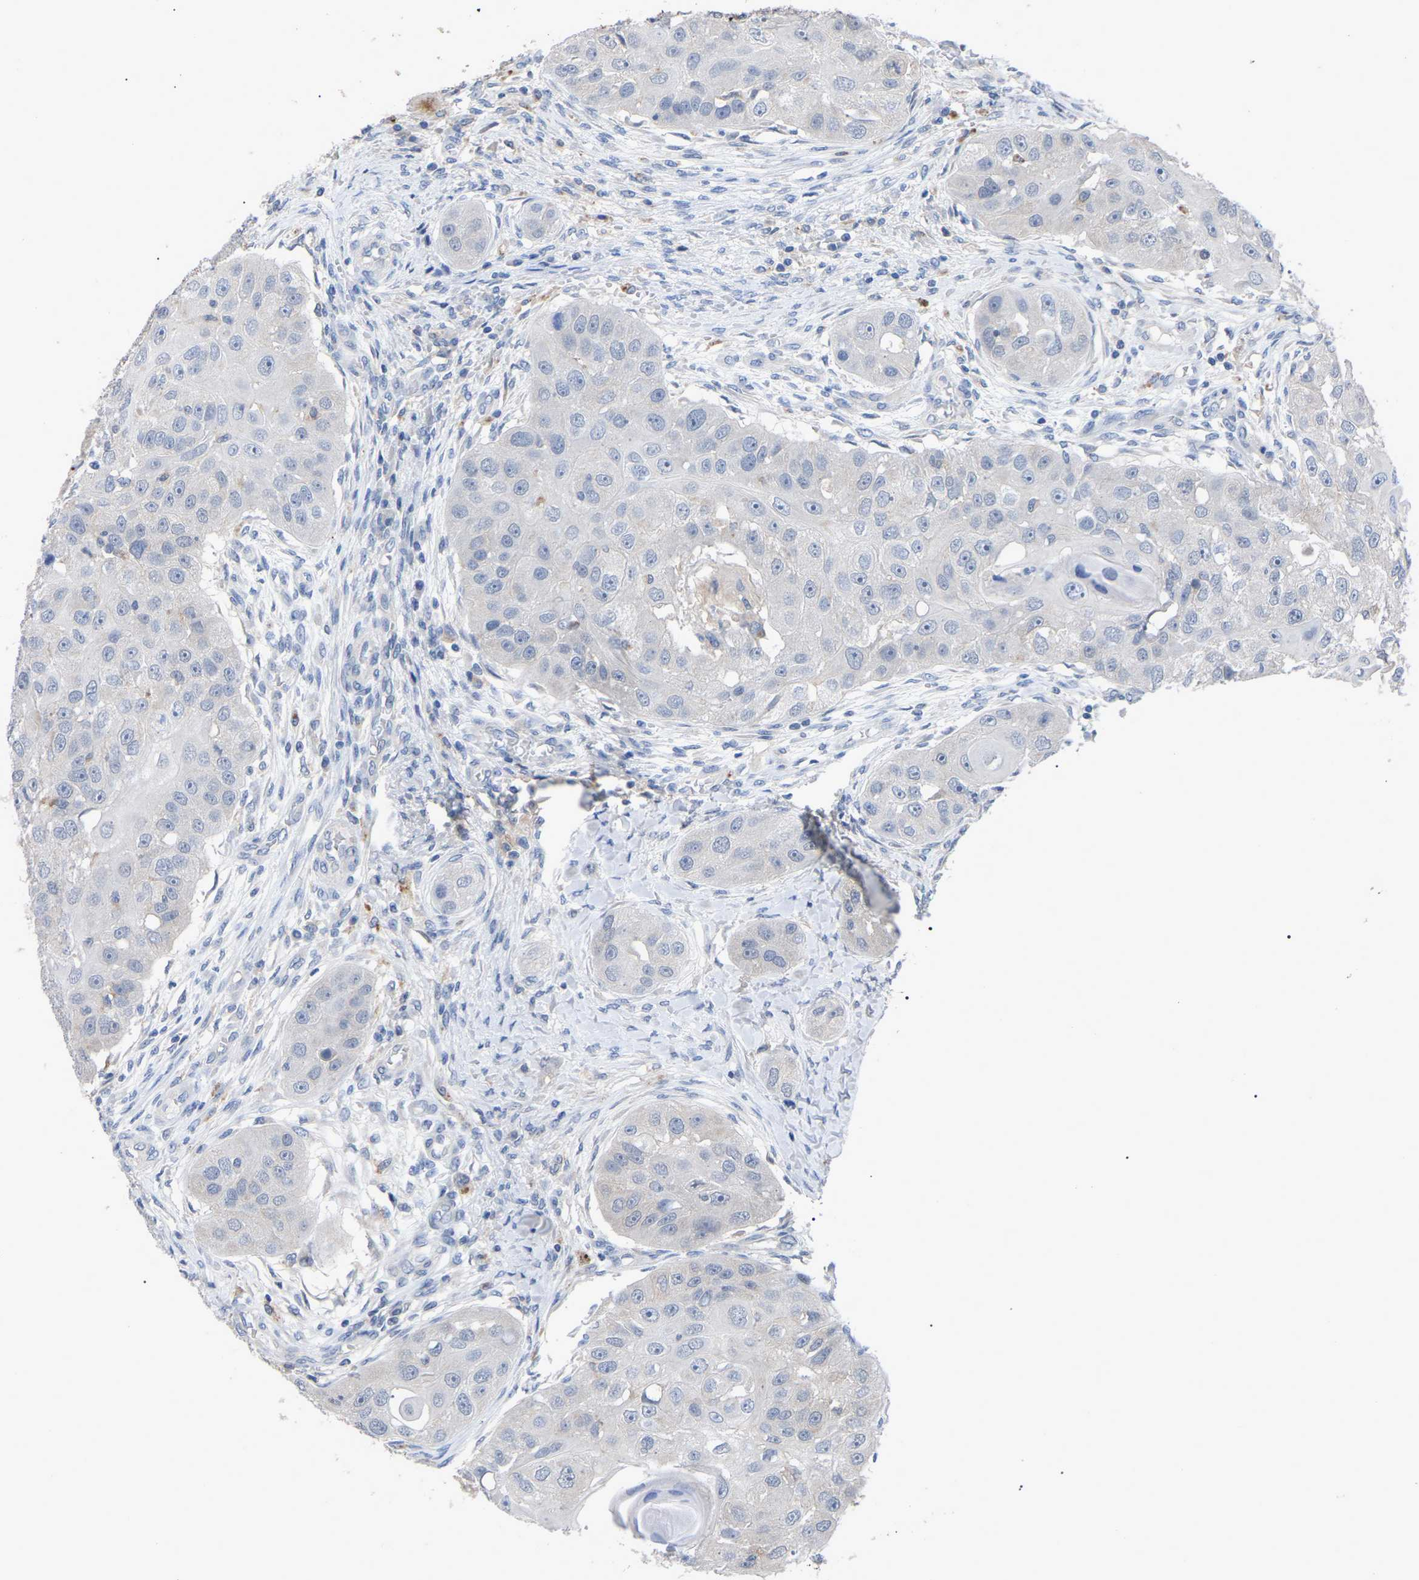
{"staining": {"intensity": "negative", "quantity": "none", "location": "none"}, "tissue": "head and neck cancer", "cell_type": "Tumor cells", "image_type": "cancer", "snomed": [{"axis": "morphology", "description": "Normal tissue, NOS"}, {"axis": "morphology", "description": "Squamous cell carcinoma, NOS"}, {"axis": "topography", "description": "Skeletal muscle"}, {"axis": "topography", "description": "Head-Neck"}], "caption": "Head and neck cancer (squamous cell carcinoma) was stained to show a protein in brown. There is no significant staining in tumor cells. (DAB (3,3'-diaminobenzidine) immunohistochemistry (IHC) with hematoxylin counter stain).", "gene": "SMPD2", "patient": {"sex": "male", "age": 51}}